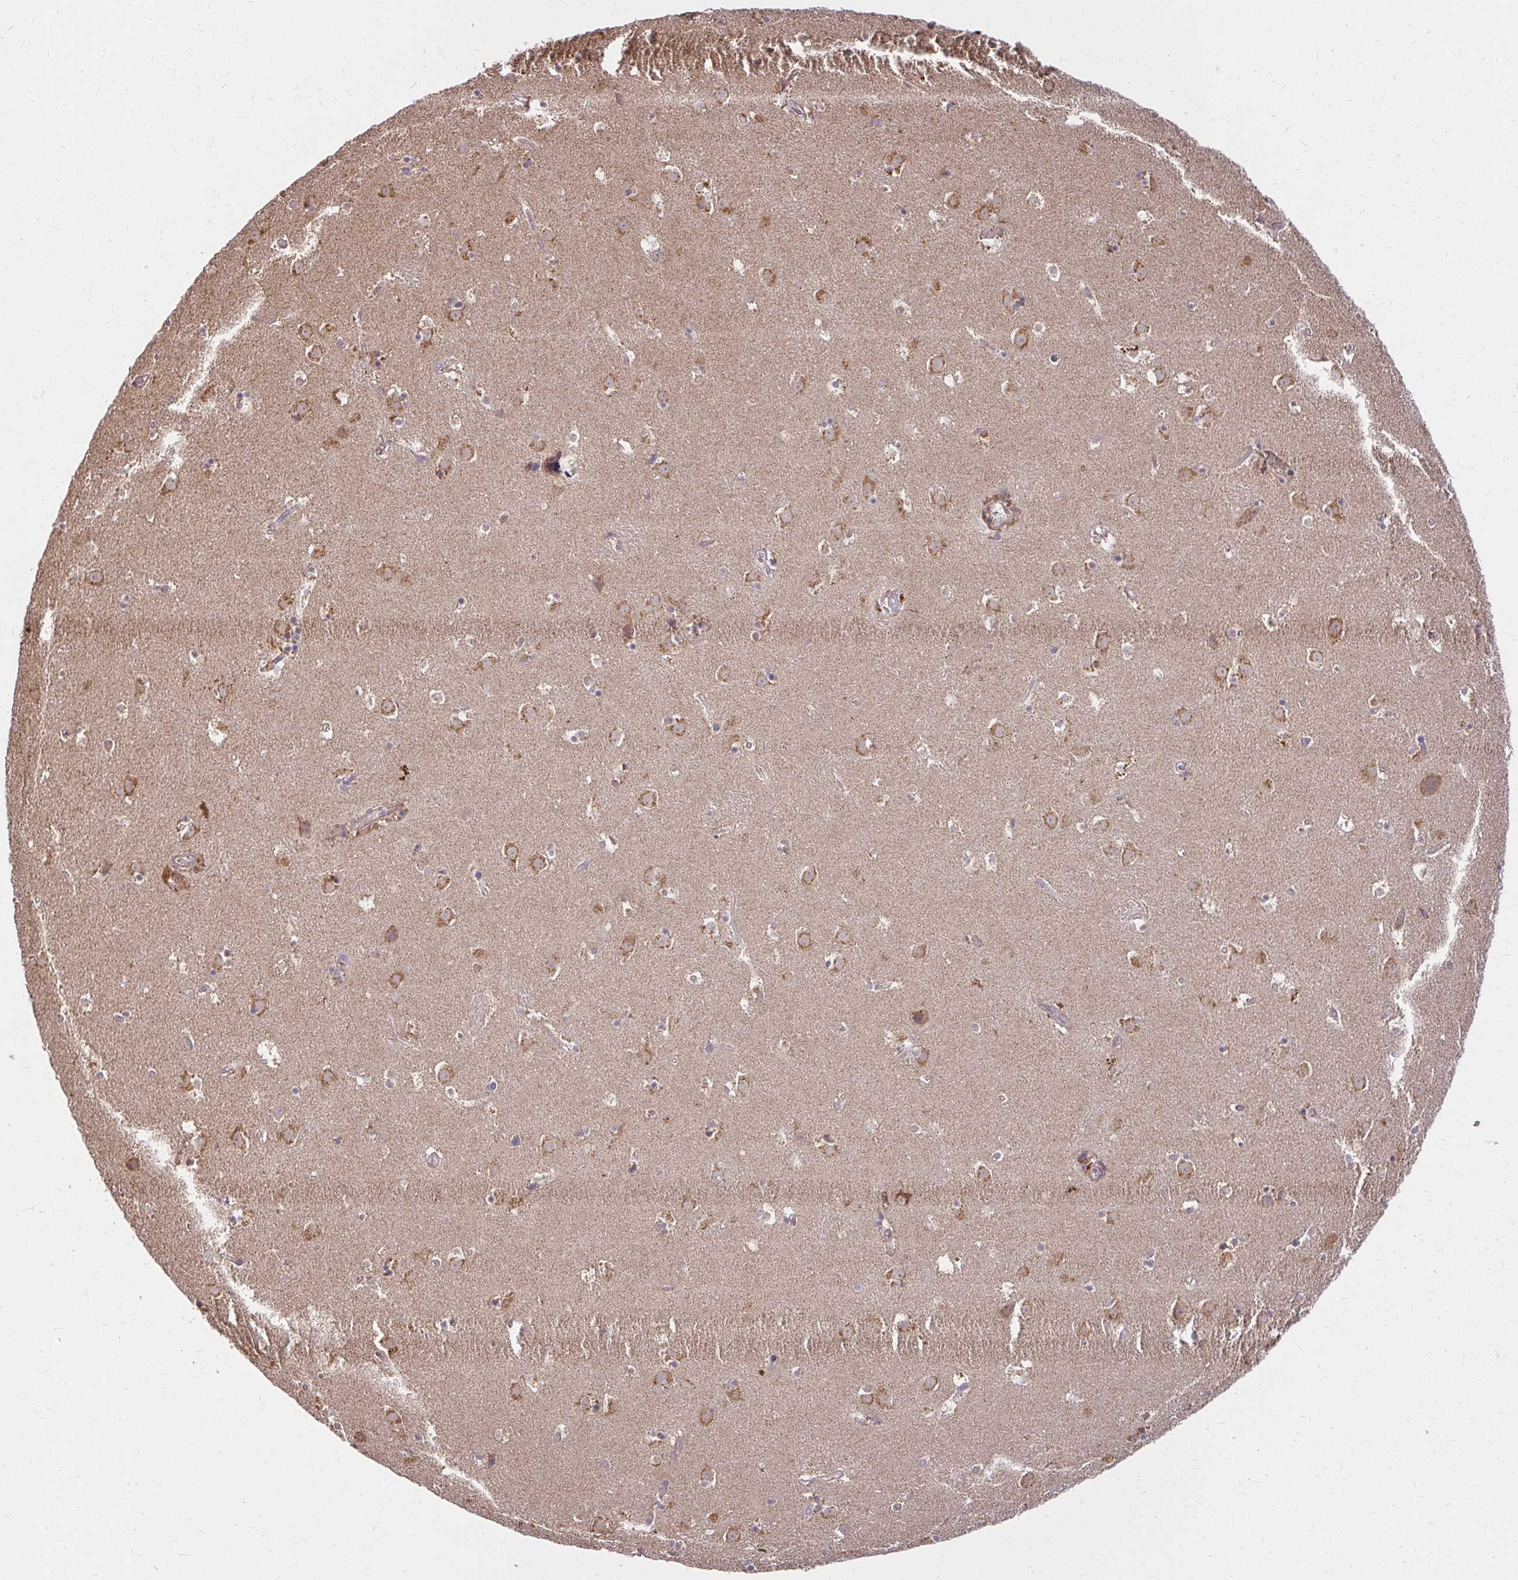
{"staining": {"intensity": "moderate", "quantity": ">75%", "location": "cytoplasmic/membranous"}, "tissue": "caudate", "cell_type": "Glial cells", "image_type": "normal", "snomed": [{"axis": "morphology", "description": "Normal tissue, NOS"}, {"axis": "topography", "description": "Lateral ventricle wall"}], "caption": "High-power microscopy captured an immunohistochemistry (IHC) histopathology image of benign caudate, revealing moderate cytoplasmic/membranous staining in approximately >75% of glial cells.", "gene": "GNS", "patient": {"sex": "male", "age": 37}}